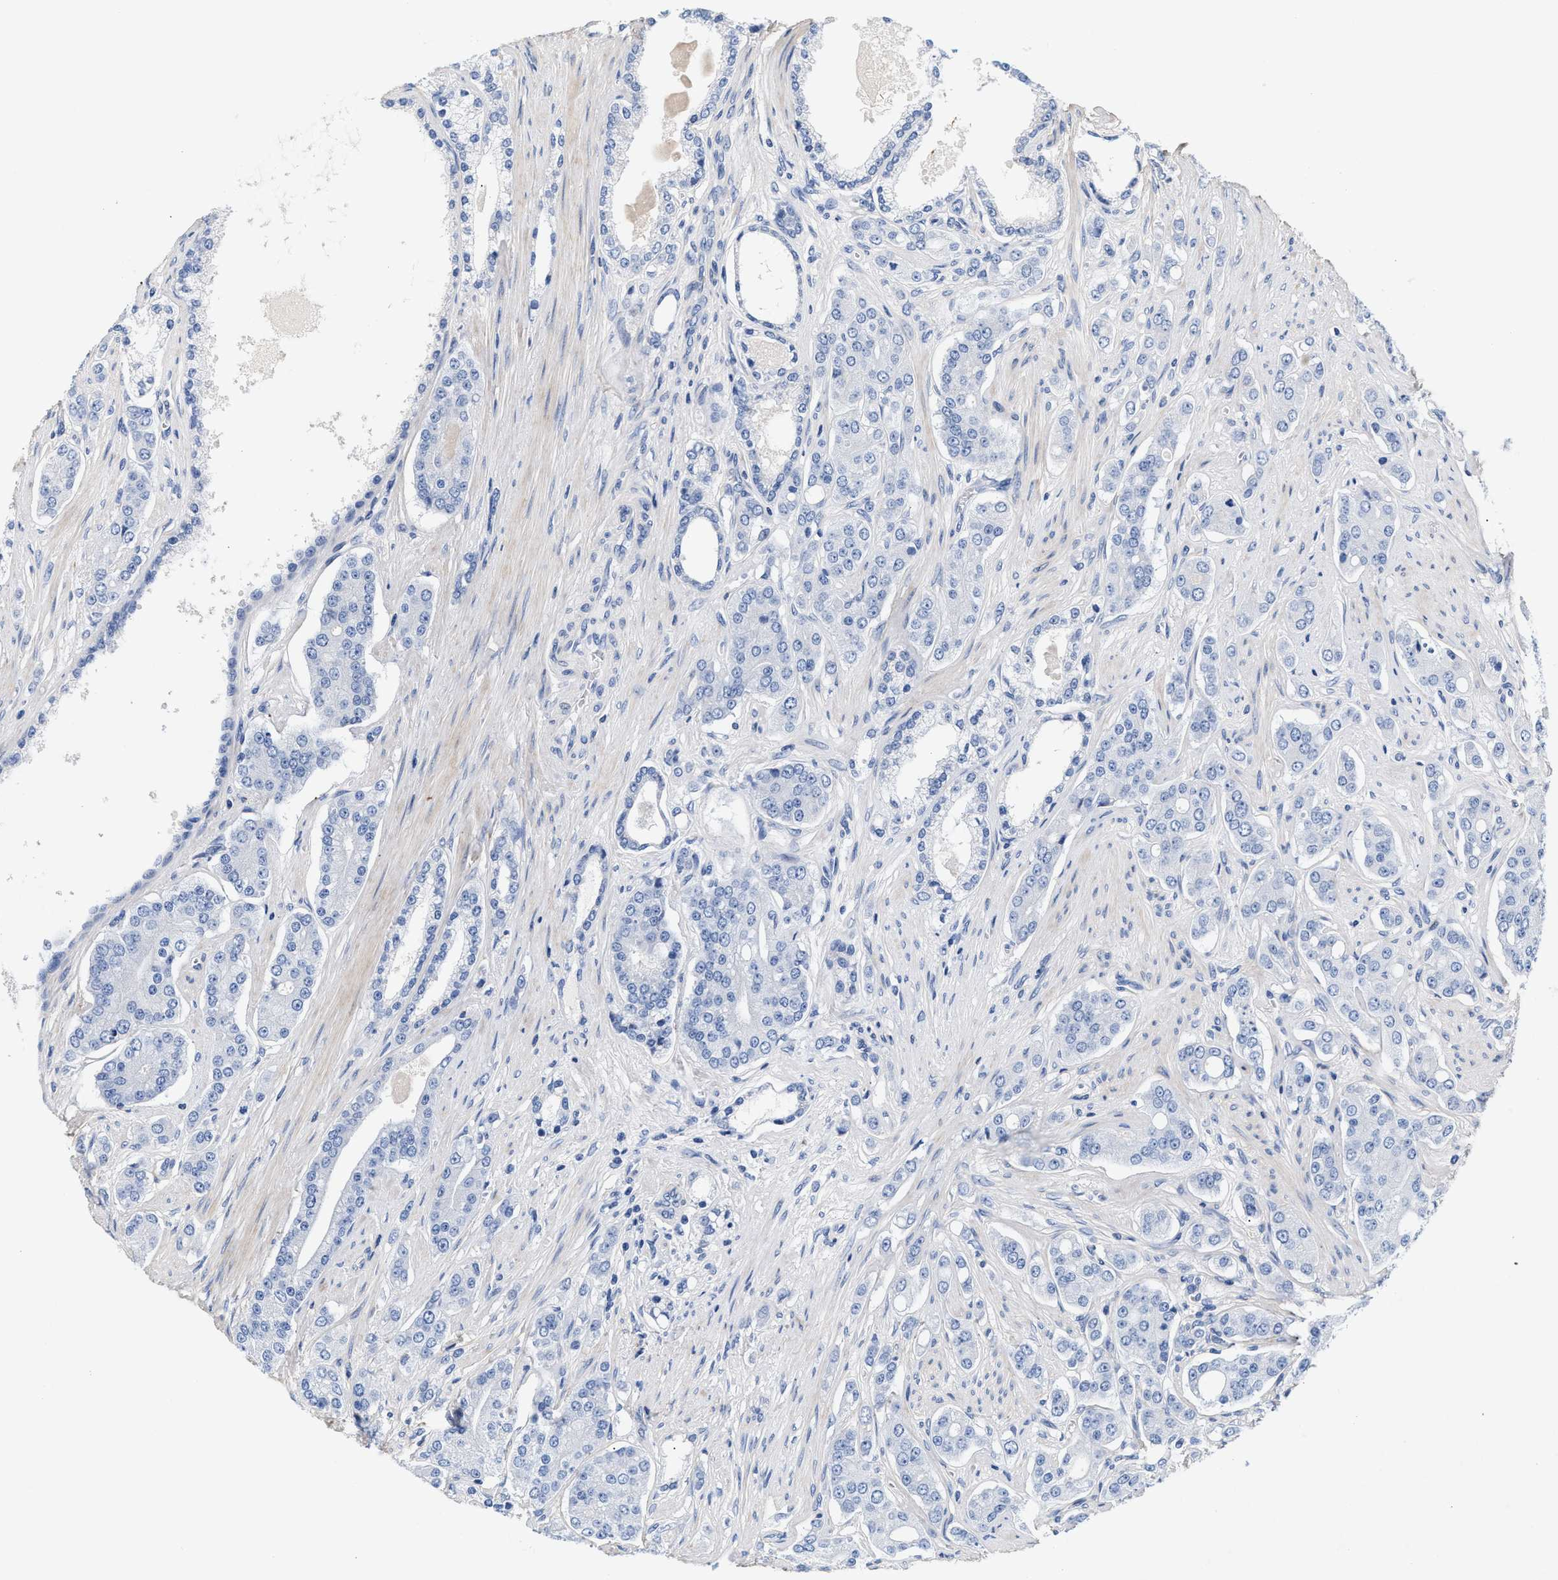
{"staining": {"intensity": "negative", "quantity": "none", "location": "none"}, "tissue": "prostate cancer", "cell_type": "Tumor cells", "image_type": "cancer", "snomed": [{"axis": "morphology", "description": "Adenocarcinoma, High grade"}, {"axis": "topography", "description": "Prostate"}], "caption": "Immunohistochemistry (IHC) of prostate cancer demonstrates no expression in tumor cells.", "gene": "ACTL7B", "patient": {"sex": "male", "age": 71}}